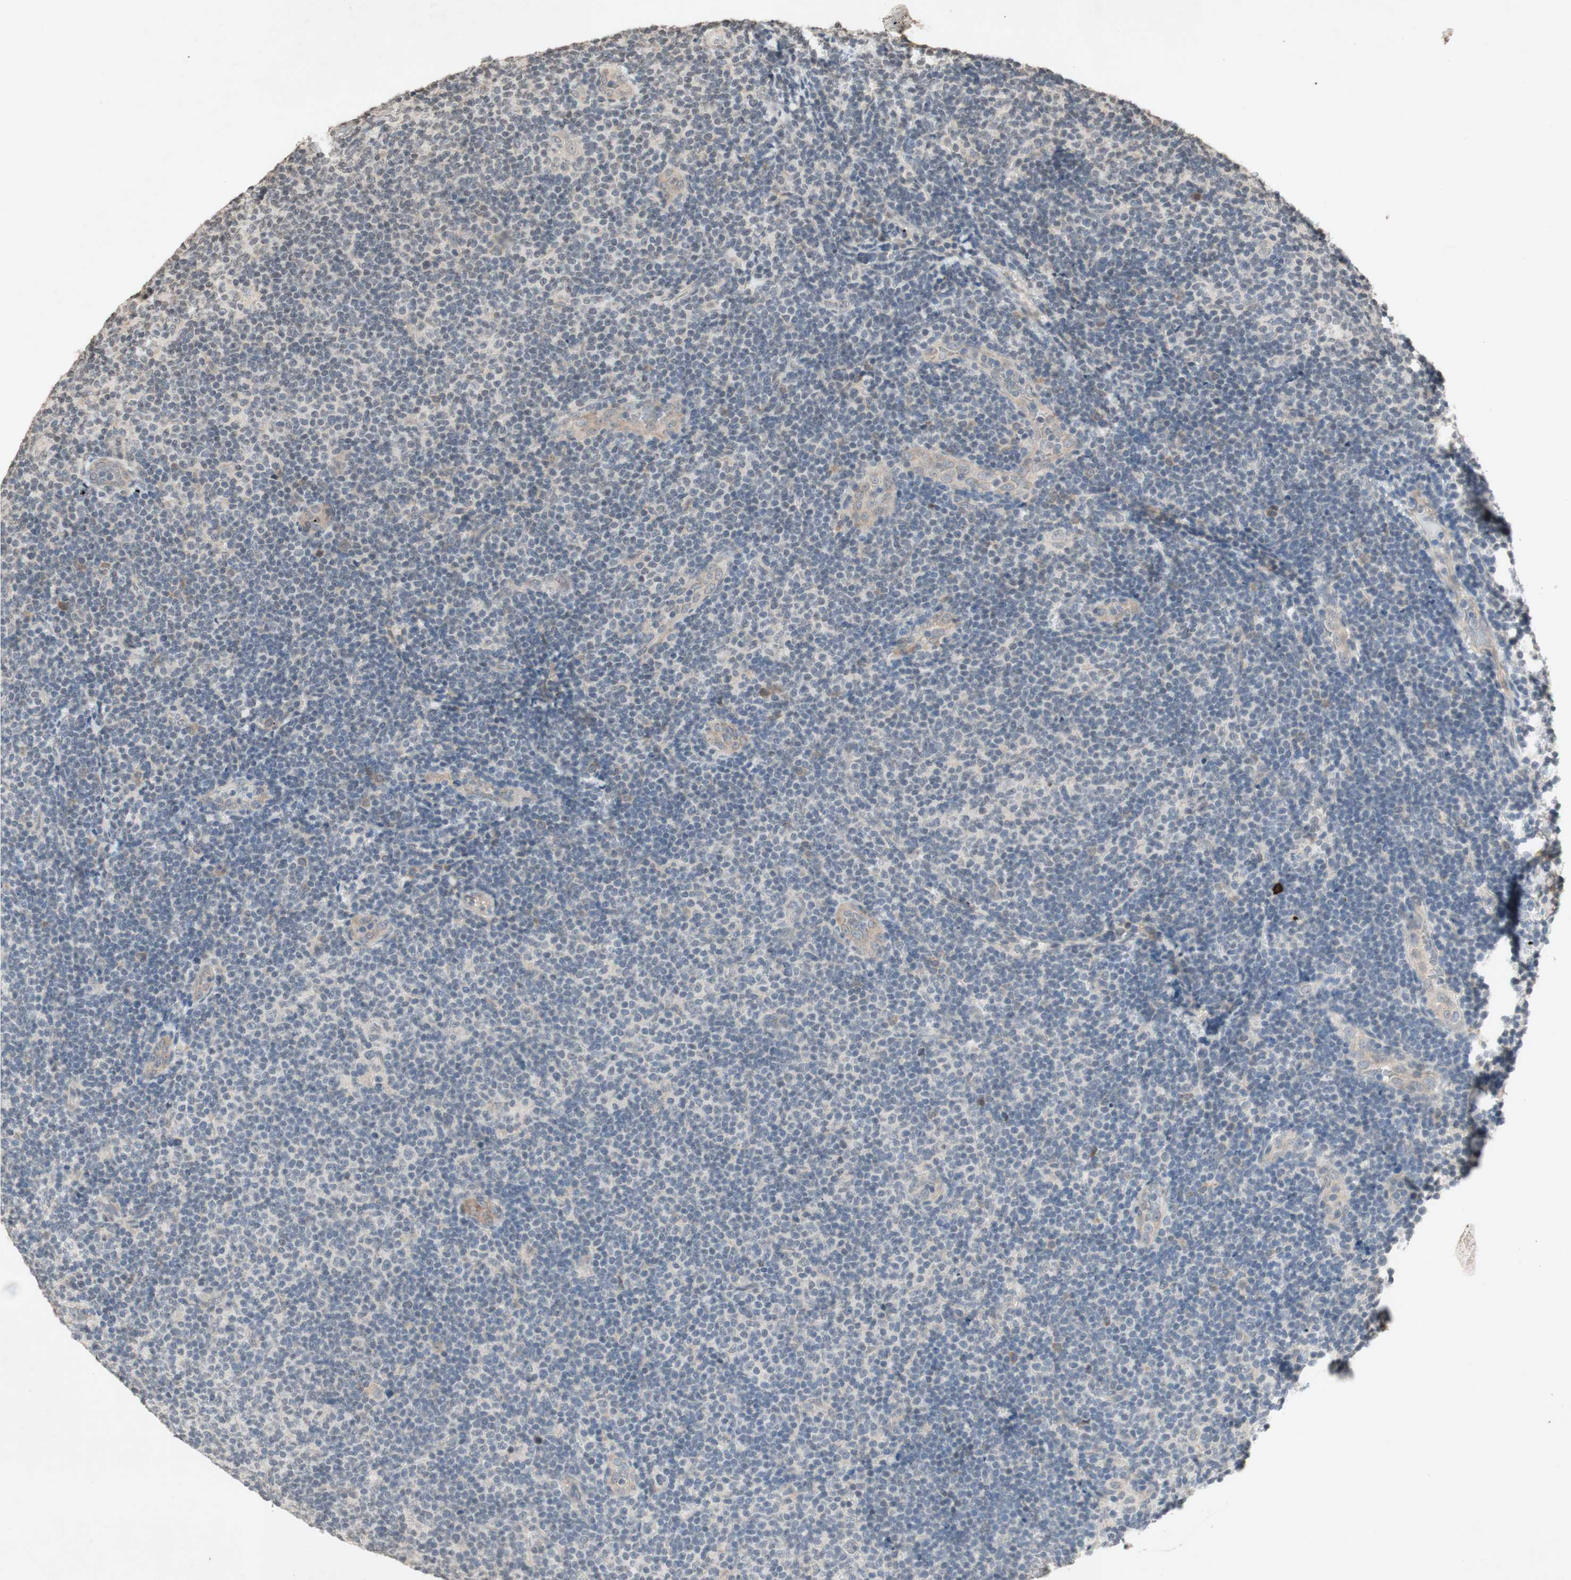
{"staining": {"intensity": "negative", "quantity": "none", "location": "none"}, "tissue": "lymphoma", "cell_type": "Tumor cells", "image_type": "cancer", "snomed": [{"axis": "morphology", "description": "Malignant lymphoma, non-Hodgkin's type, Low grade"}, {"axis": "topography", "description": "Lymph node"}], "caption": "The immunohistochemistry (IHC) photomicrograph has no significant staining in tumor cells of low-grade malignant lymphoma, non-Hodgkin's type tissue.", "gene": "GLI1", "patient": {"sex": "male", "age": 83}}